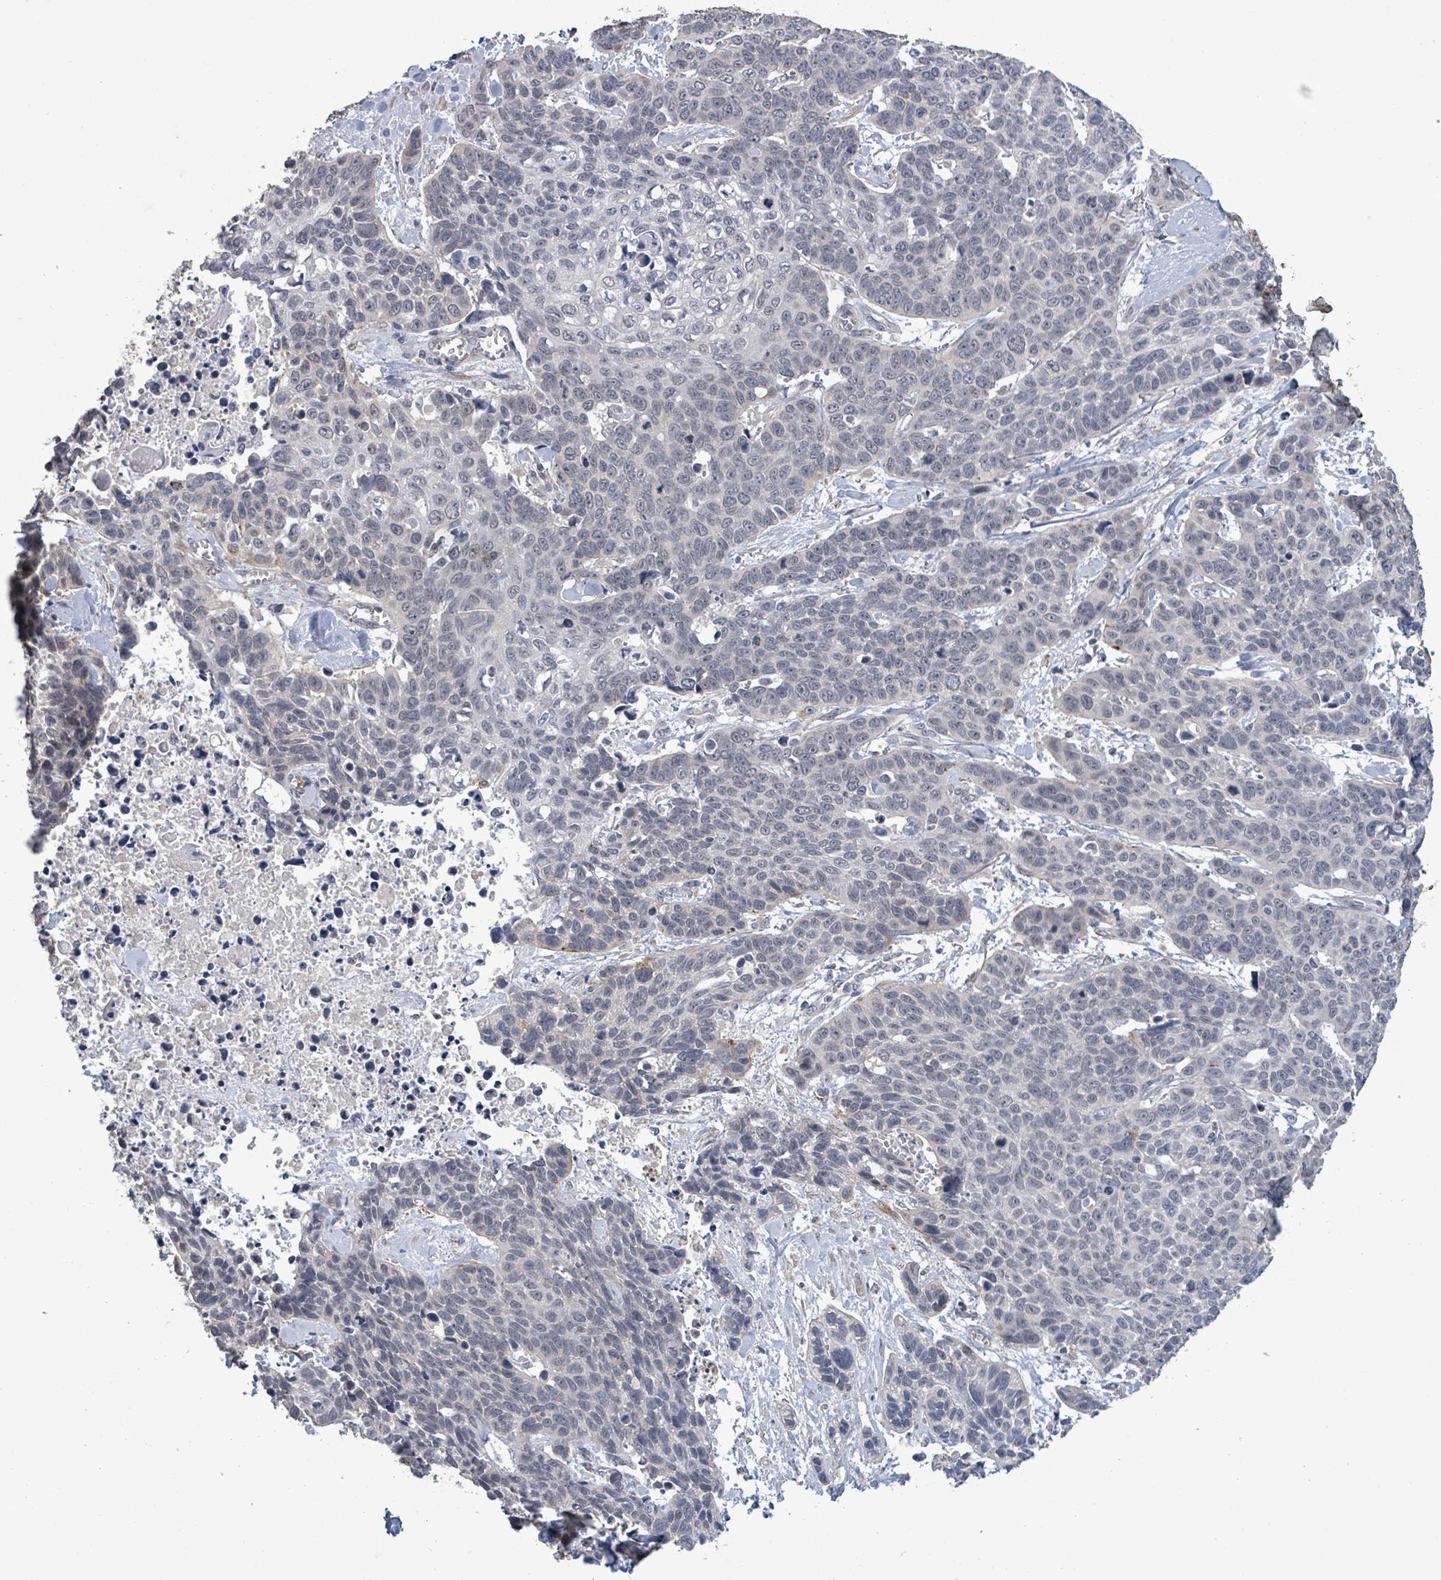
{"staining": {"intensity": "negative", "quantity": "none", "location": "none"}, "tissue": "lung cancer", "cell_type": "Tumor cells", "image_type": "cancer", "snomed": [{"axis": "morphology", "description": "Squamous cell carcinoma, NOS"}, {"axis": "topography", "description": "Lung"}], "caption": "Lung squamous cell carcinoma was stained to show a protein in brown. There is no significant expression in tumor cells.", "gene": "AMMECR1", "patient": {"sex": "male", "age": 62}}